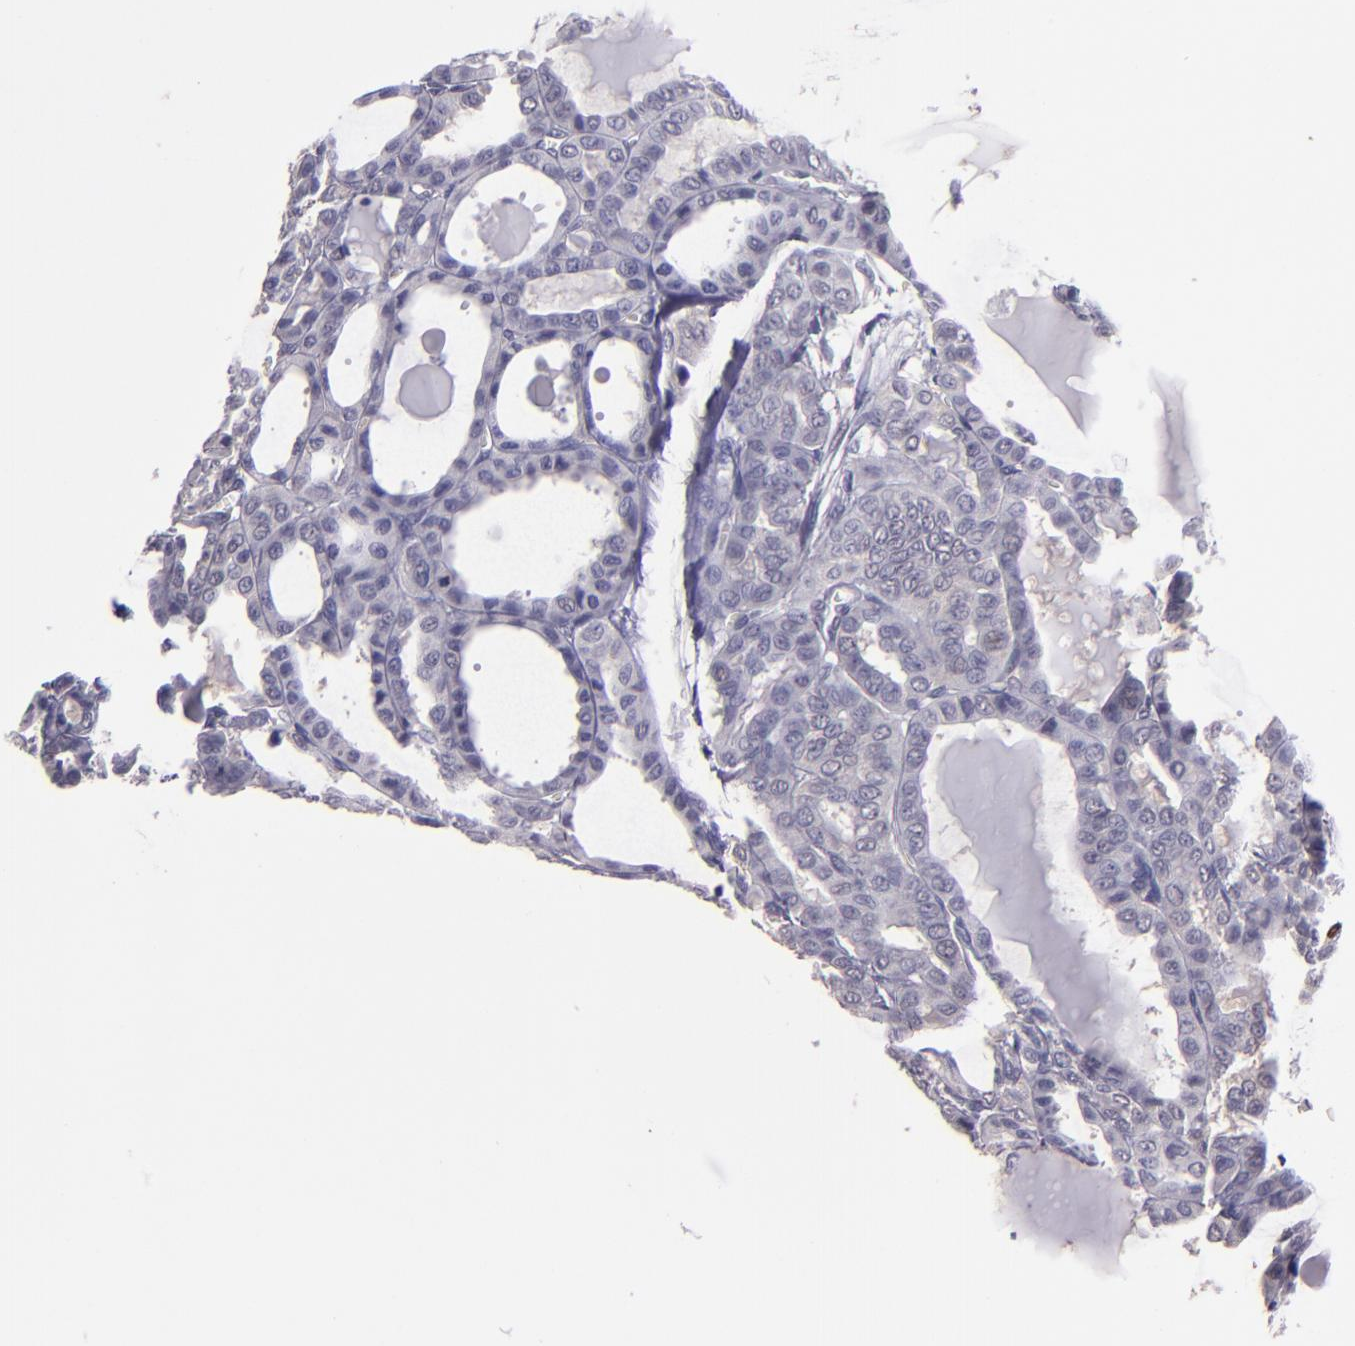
{"staining": {"intensity": "negative", "quantity": "none", "location": "none"}, "tissue": "thyroid cancer", "cell_type": "Tumor cells", "image_type": "cancer", "snomed": [{"axis": "morphology", "description": "Carcinoma, NOS"}, {"axis": "topography", "description": "Thyroid gland"}], "caption": "The image displays no staining of tumor cells in thyroid cancer (carcinoma).", "gene": "CEBPE", "patient": {"sex": "female", "age": 91}}